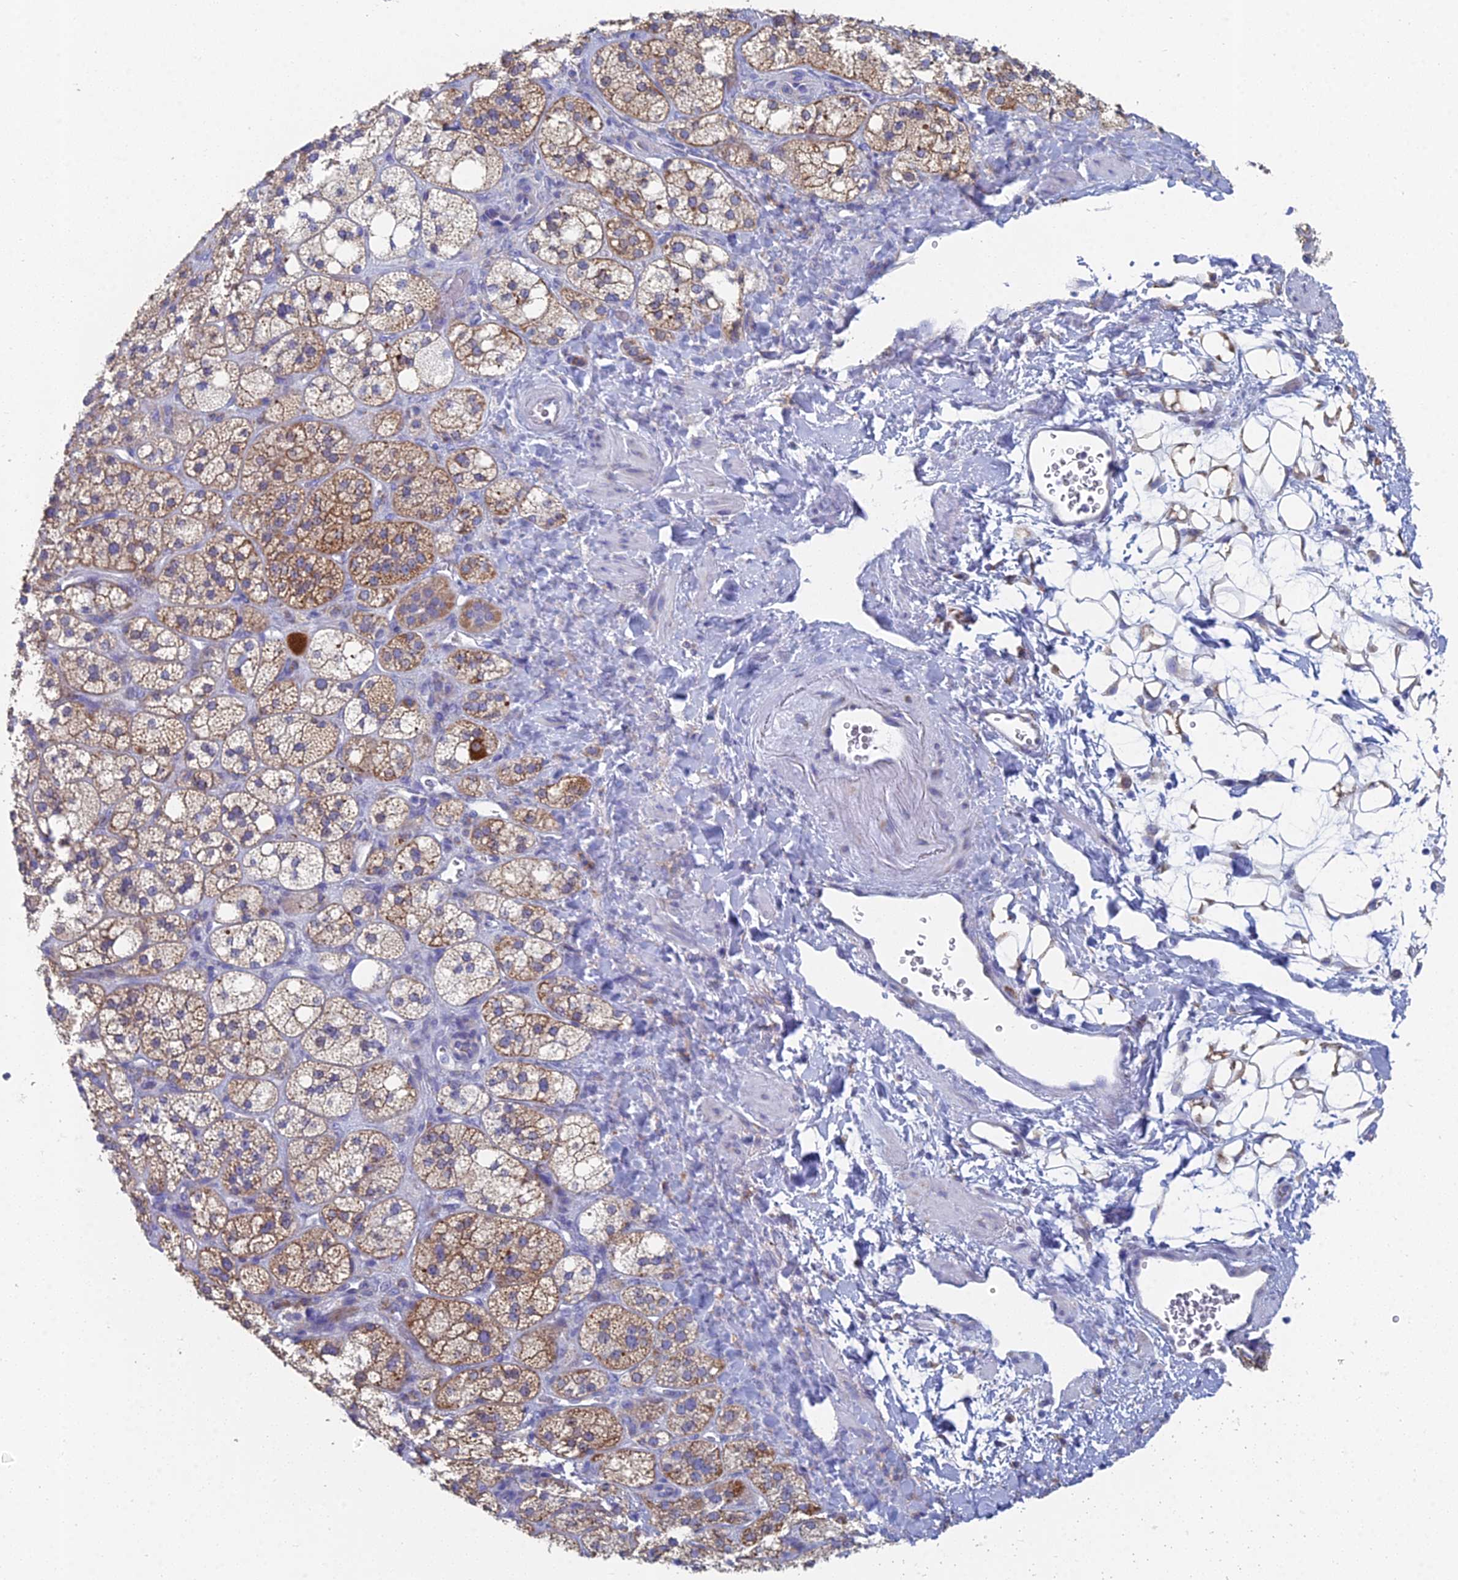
{"staining": {"intensity": "moderate", "quantity": ">75%", "location": "cytoplasmic/membranous"}, "tissue": "adrenal gland", "cell_type": "Glandular cells", "image_type": "normal", "snomed": [{"axis": "morphology", "description": "Normal tissue, NOS"}, {"axis": "topography", "description": "Adrenal gland"}], "caption": "Immunohistochemistry (DAB) staining of benign adrenal gland reveals moderate cytoplasmic/membranous protein staining in about >75% of glandular cells. (Brightfield microscopy of DAB IHC at high magnification).", "gene": "CRACR2B", "patient": {"sex": "male", "age": 61}}